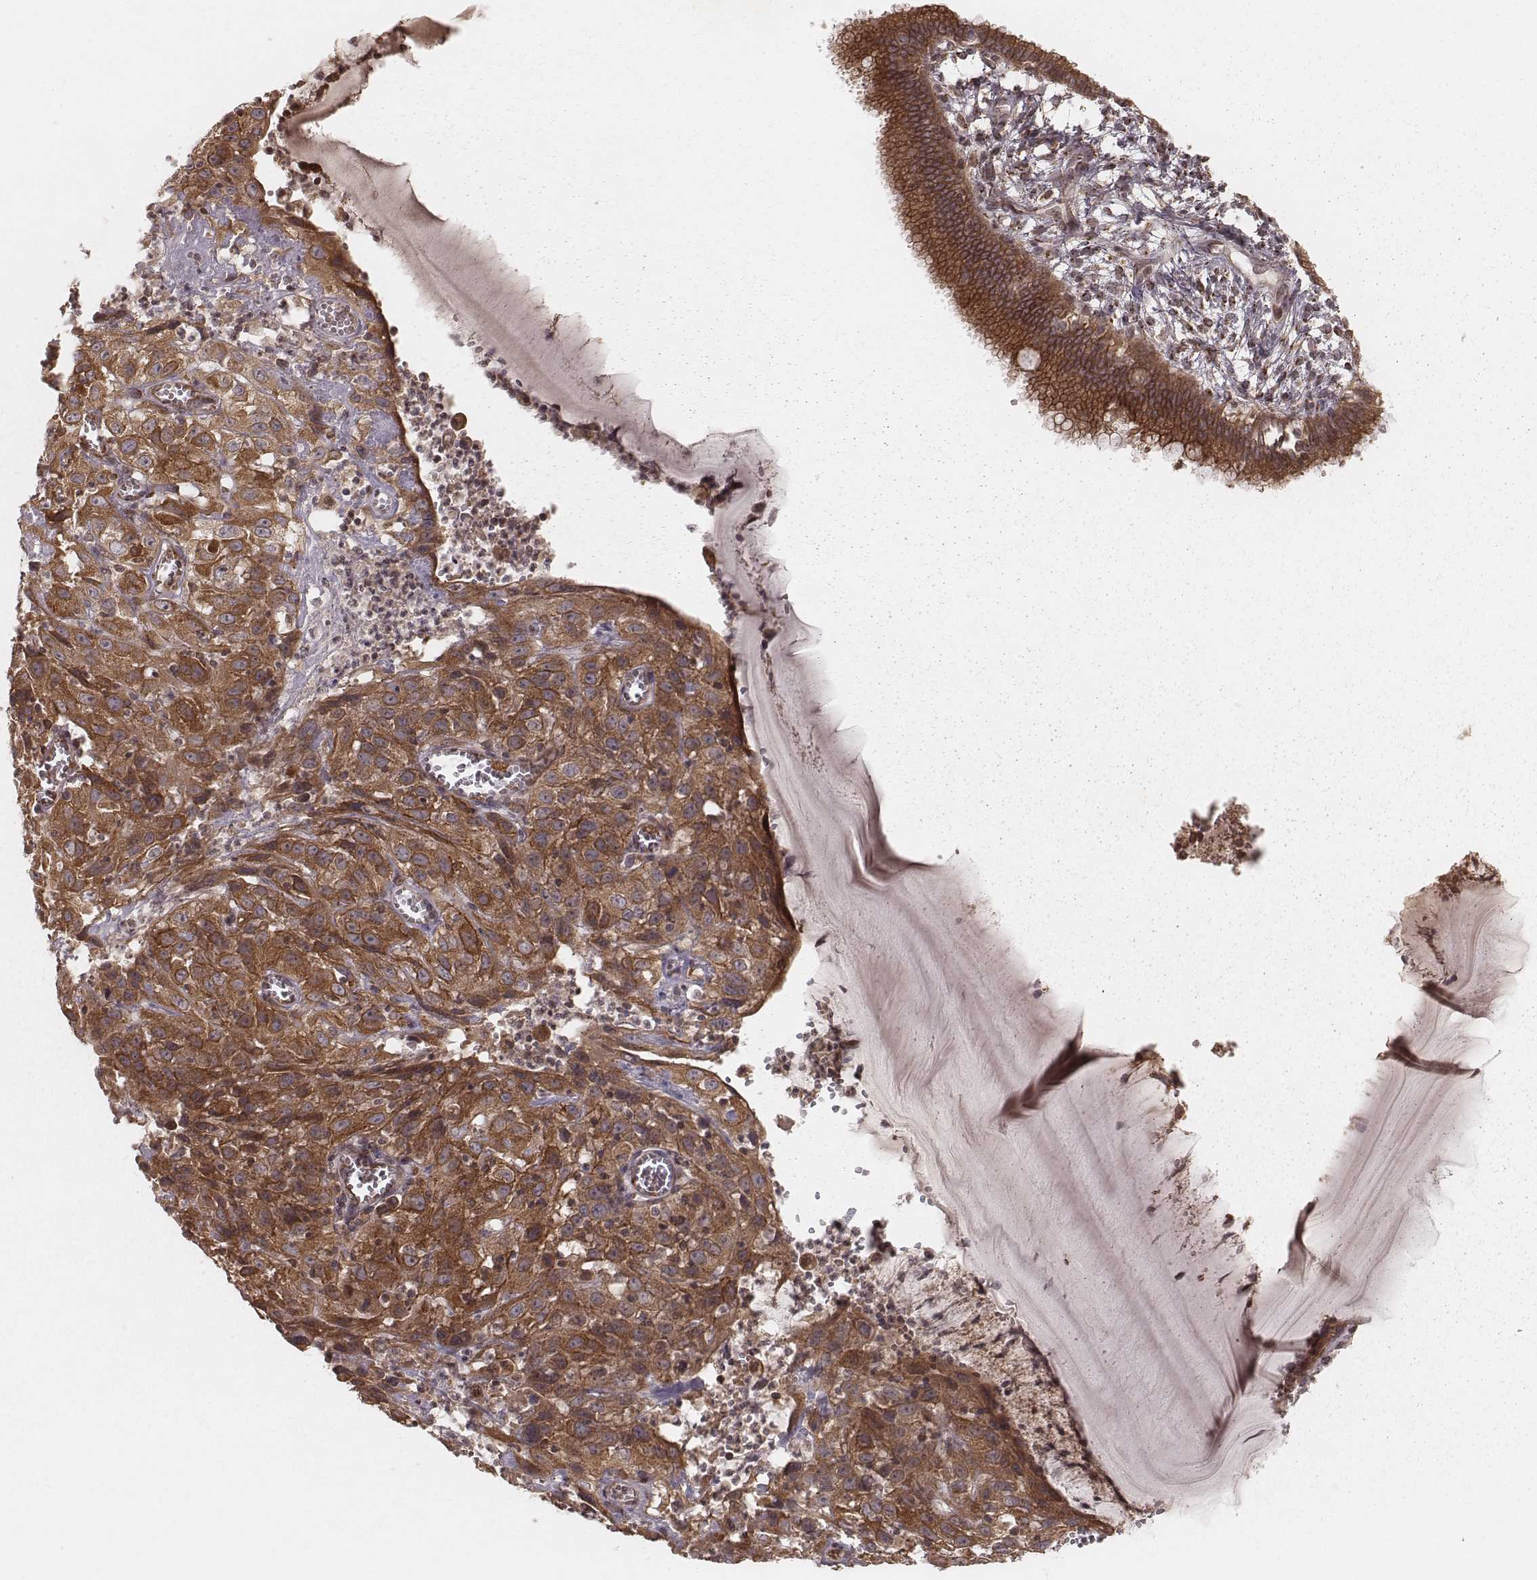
{"staining": {"intensity": "strong", "quantity": ">75%", "location": "cytoplasmic/membranous"}, "tissue": "cervical cancer", "cell_type": "Tumor cells", "image_type": "cancer", "snomed": [{"axis": "morphology", "description": "Squamous cell carcinoma, NOS"}, {"axis": "topography", "description": "Cervix"}], "caption": "A brown stain highlights strong cytoplasmic/membranous staining of a protein in cervical cancer (squamous cell carcinoma) tumor cells.", "gene": "MYO19", "patient": {"sex": "female", "age": 32}}